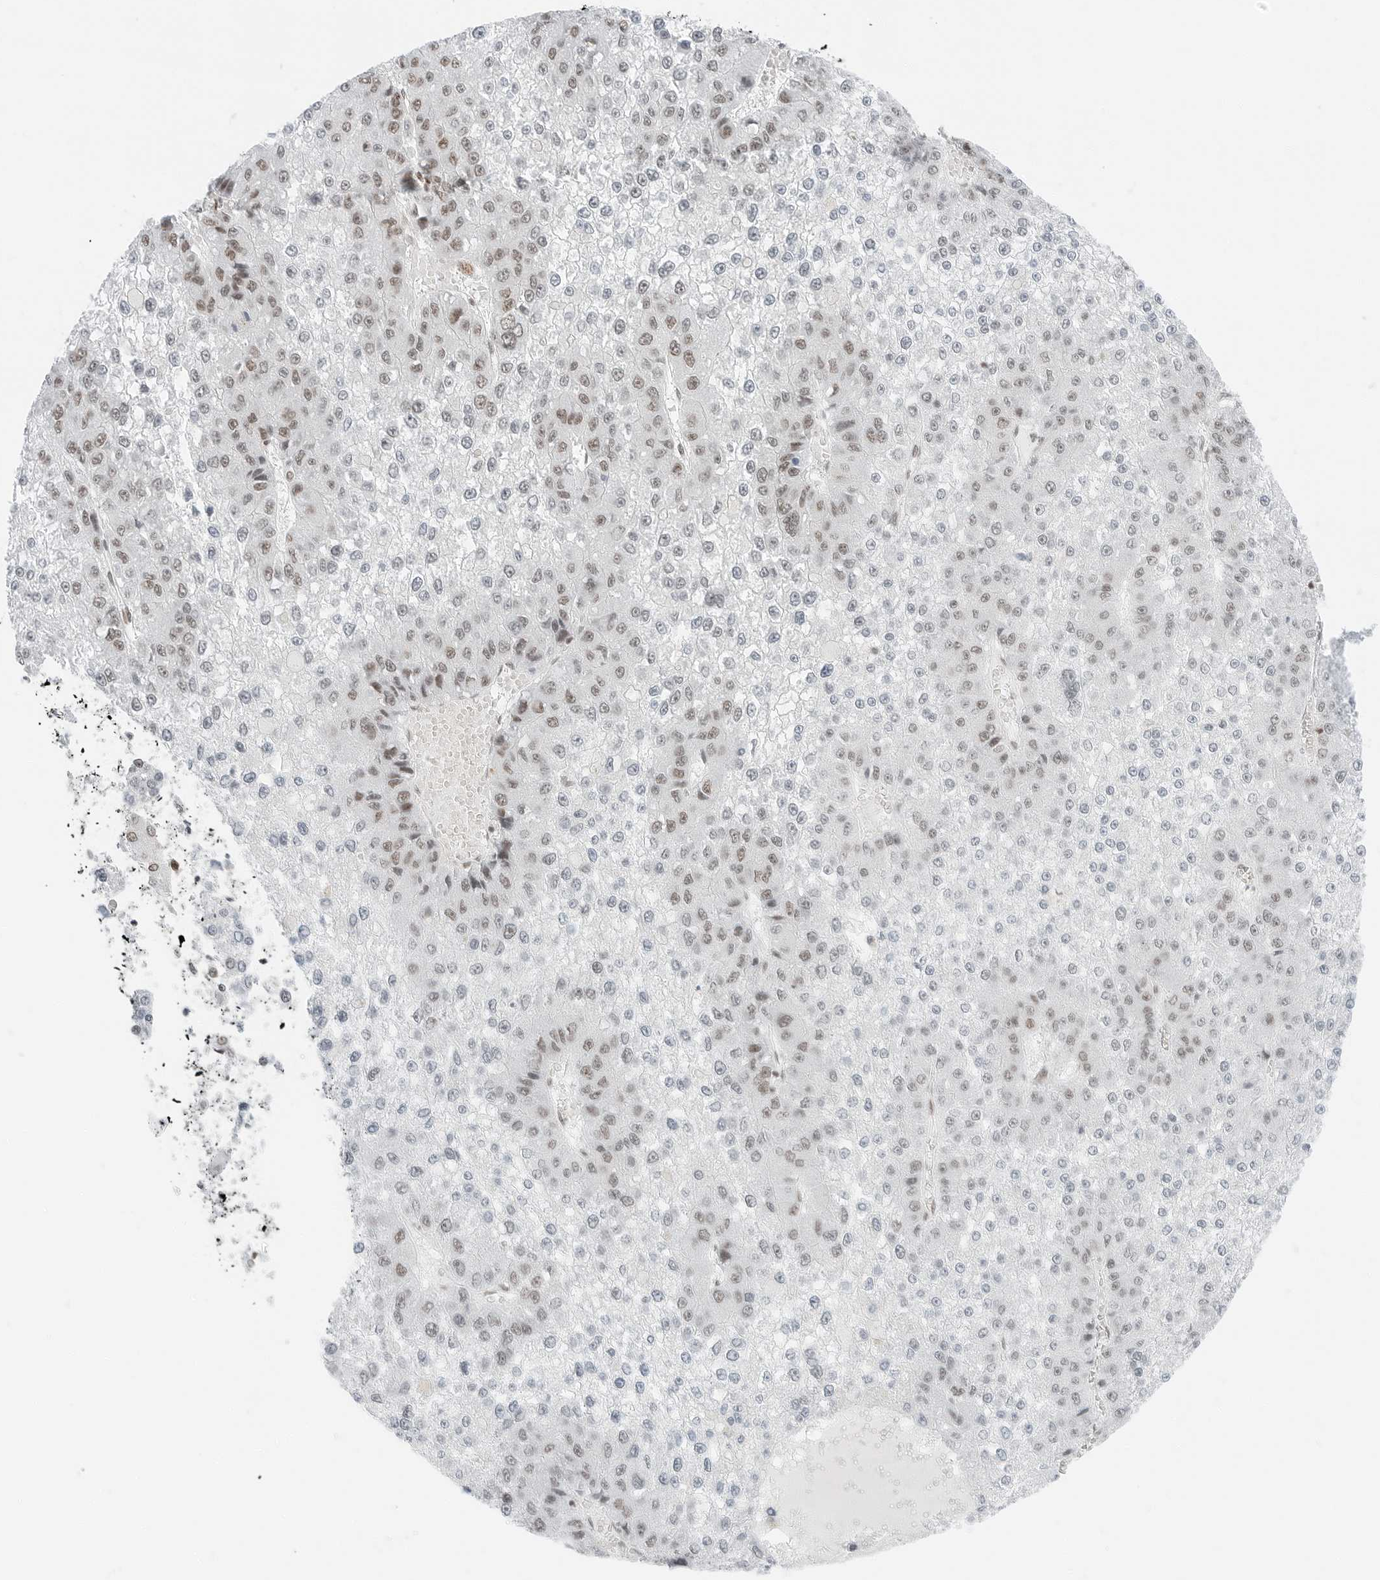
{"staining": {"intensity": "weak", "quantity": "25%-75%", "location": "nuclear"}, "tissue": "liver cancer", "cell_type": "Tumor cells", "image_type": "cancer", "snomed": [{"axis": "morphology", "description": "Carcinoma, Hepatocellular, NOS"}, {"axis": "topography", "description": "Liver"}], "caption": "High-magnification brightfield microscopy of liver cancer (hepatocellular carcinoma) stained with DAB (3,3'-diaminobenzidine) (brown) and counterstained with hematoxylin (blue). tumor cells exhibit weak nuclear positivity is present in approximately25%-75% of cells. The protein is stained brown, and the nuclei are stained in blue (DAB (3,3'-diaminobenzidine) IHC with brightfield microscopy, high magnification).", "gene": "CRTC2", "patient": {"sex": "female", "age": 73}}